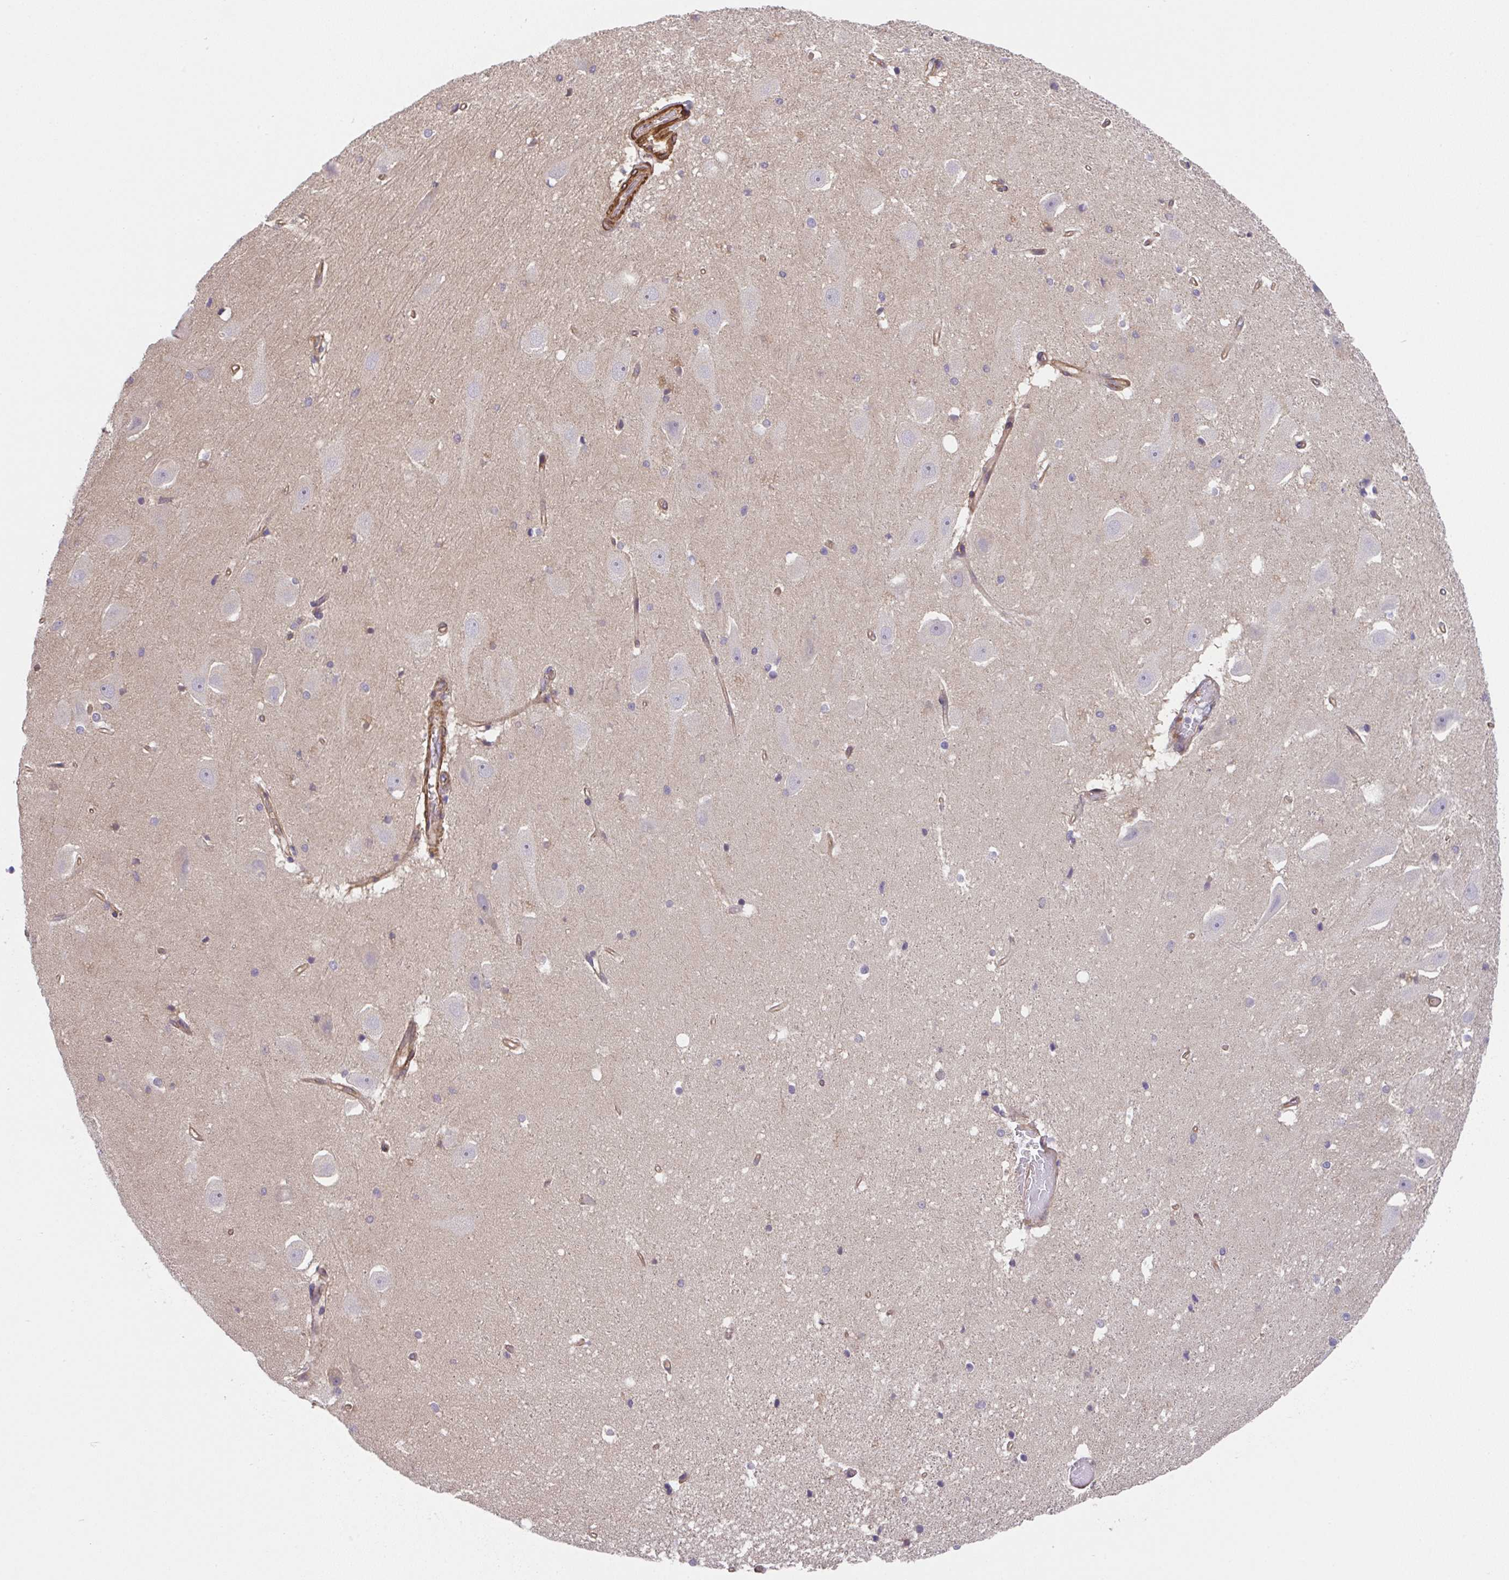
{"staining": {"intensity": "negative", "quantity": "none", "location": "none"}, "tissue": "hippocampus", "cell_type": "Glial cells", "image_type": "normal", "snomed": [{"axis": "morphology", "description": "Normal tissue, NOS"}, {"axis": "topography", "description": "Hippocampus"}], "caption": "IHC histopathology image of benign hippocampus stained for a protein (brown), which displays no staining in glial cells. The staining is performed using DAB brown chromogen with nuclei counter-stained in using hematoxylin.", "gene": "ZNF696", "patient": {"sex": "male", "age": 63}}